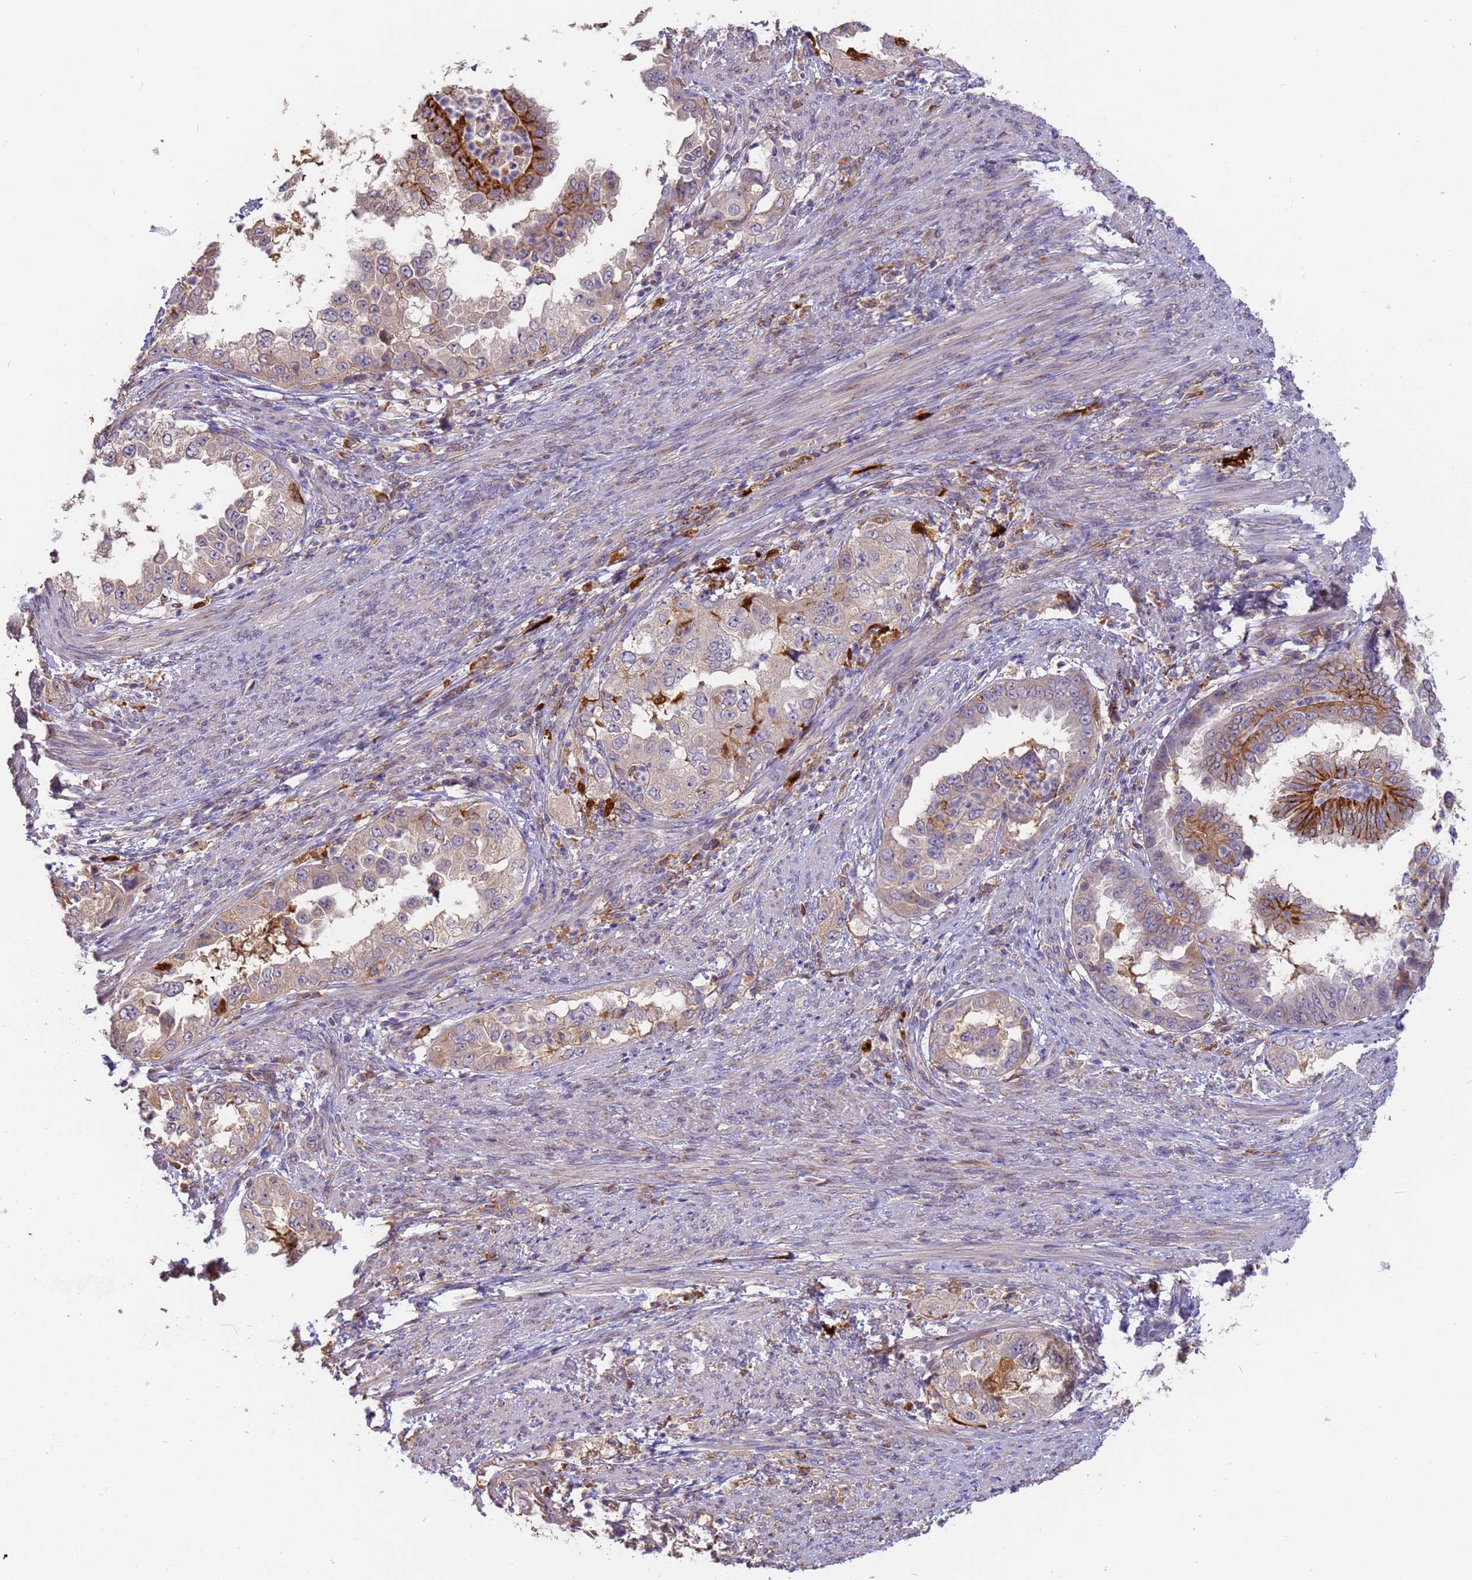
{"staining": {"intensity": "strong", "quantity": "<25%", "location": "cytoplasmic/membranous"}, "tissue": "endometrial cancer", "cell_type": "Tumor cells", "image_type": "cancer", "snomed": [{"axis": "morphology", "description": "Adenocarcinoma, NOS"}, {"axis": "topography", "description": "Endometrium"}], "caption": "Tumor cells demonstrate strong cytoplasmic/membranous expression in about <25% of cells in endometrial cancer.", "gene": "M6PR", "patient": {"sex": "female", "age": 85}}